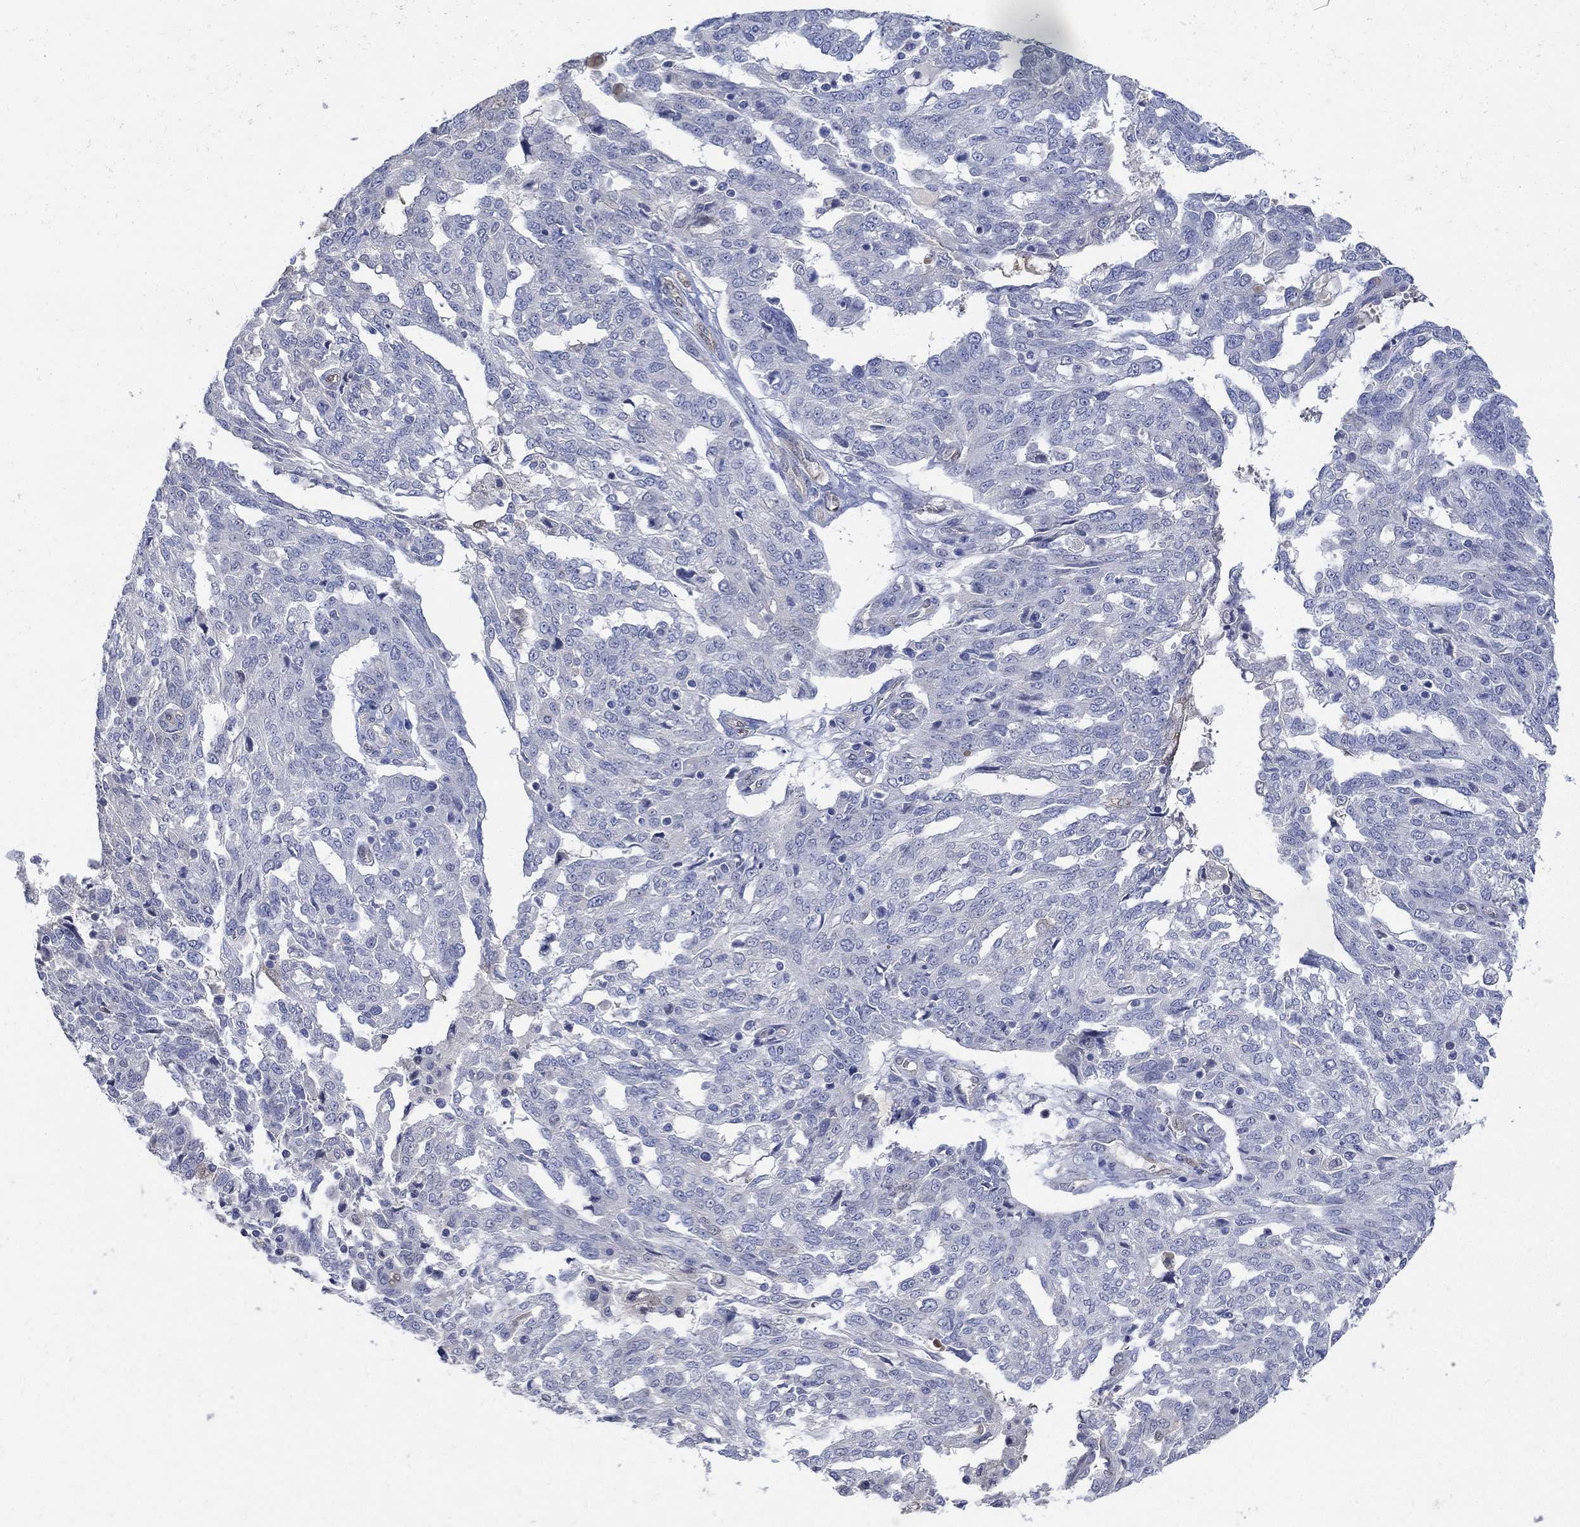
{"staining": {"intensity": "negative", "quantity": "none", "location": "none"}, "tissue": "ovarian cancer", "cell_type": "Tumor cells", "image_type": "cancer", "snomed": [{"axis": "morphology", "description": "Cystadenocarcinoma, serous, NOS"}, {"axis": "topography", "description": "Ovary"}], "caption": "A histopathology image of human ovarian cancer is negative for staining in tumor cells.", "gene": "TGM2", "patient": {"sex": "female", "age": 67}}